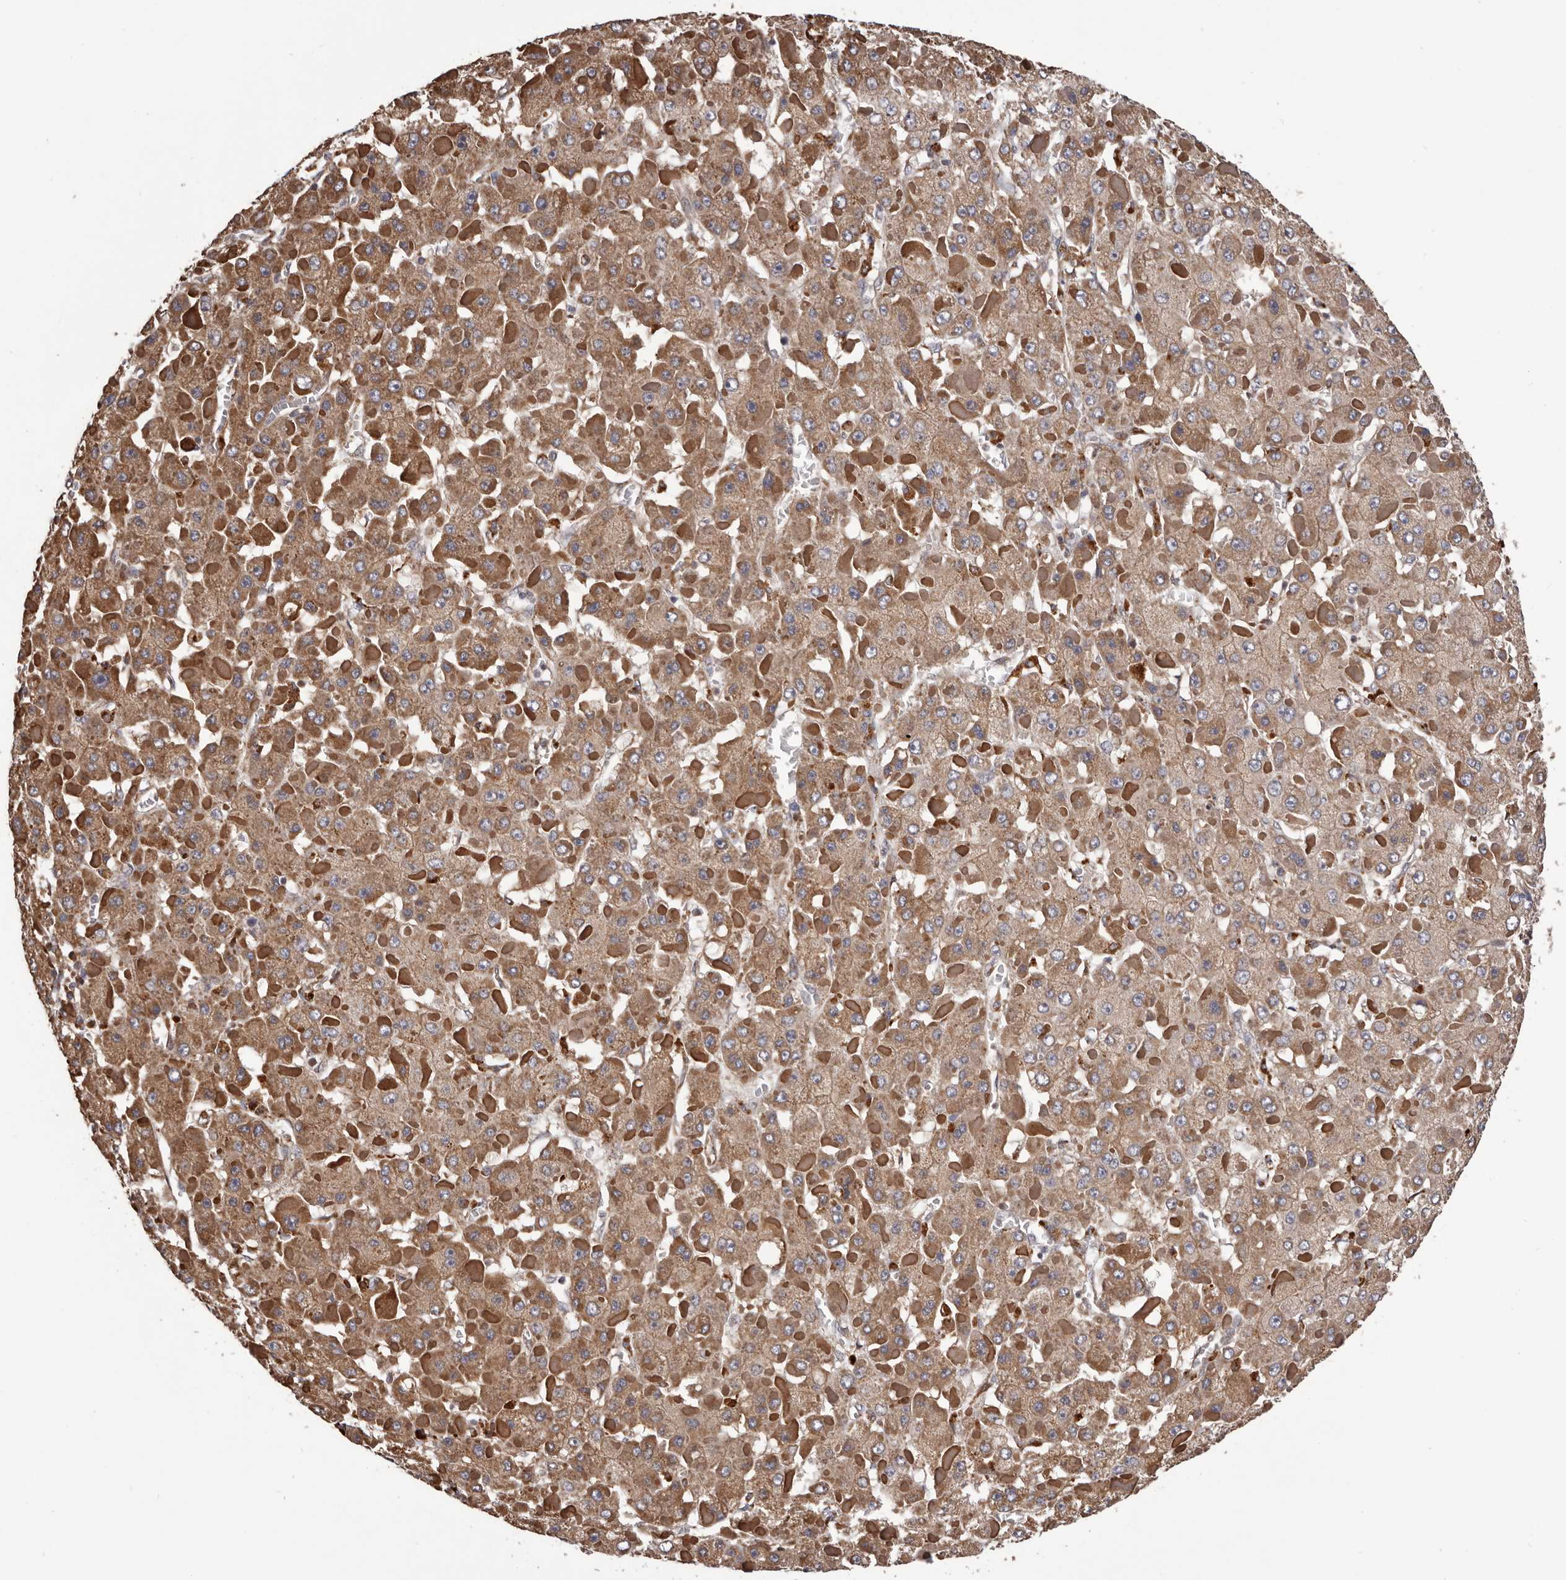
{"staining": {"intensity": "moderate", "quantity": ">75%", "location": "cytoplasmic/membranous"}, "tissue": "liver cancer", "cell_type": "Tumor cells", "image_type": "cancer", "snomed": [{"axis": "morphology", "description": "Carcinoma, Hepatocellular, NOS"}, {"axis": "topography", "description": "Liver"}], "caption": "DAB immunohistochemical staining of human liver cancer reveals moderate cytoplasmic/membranous protein staining in approximately >75% of tumor cells. The staining was performed using DAB (3,3'-diaminobenzidine) to visualize the protein expression in brown, while the nuclei were stained in blue with hematoxylin (Magnification: 20x).", "gene": "CEP104", "patient": {"sex": "female", "age": 73}}